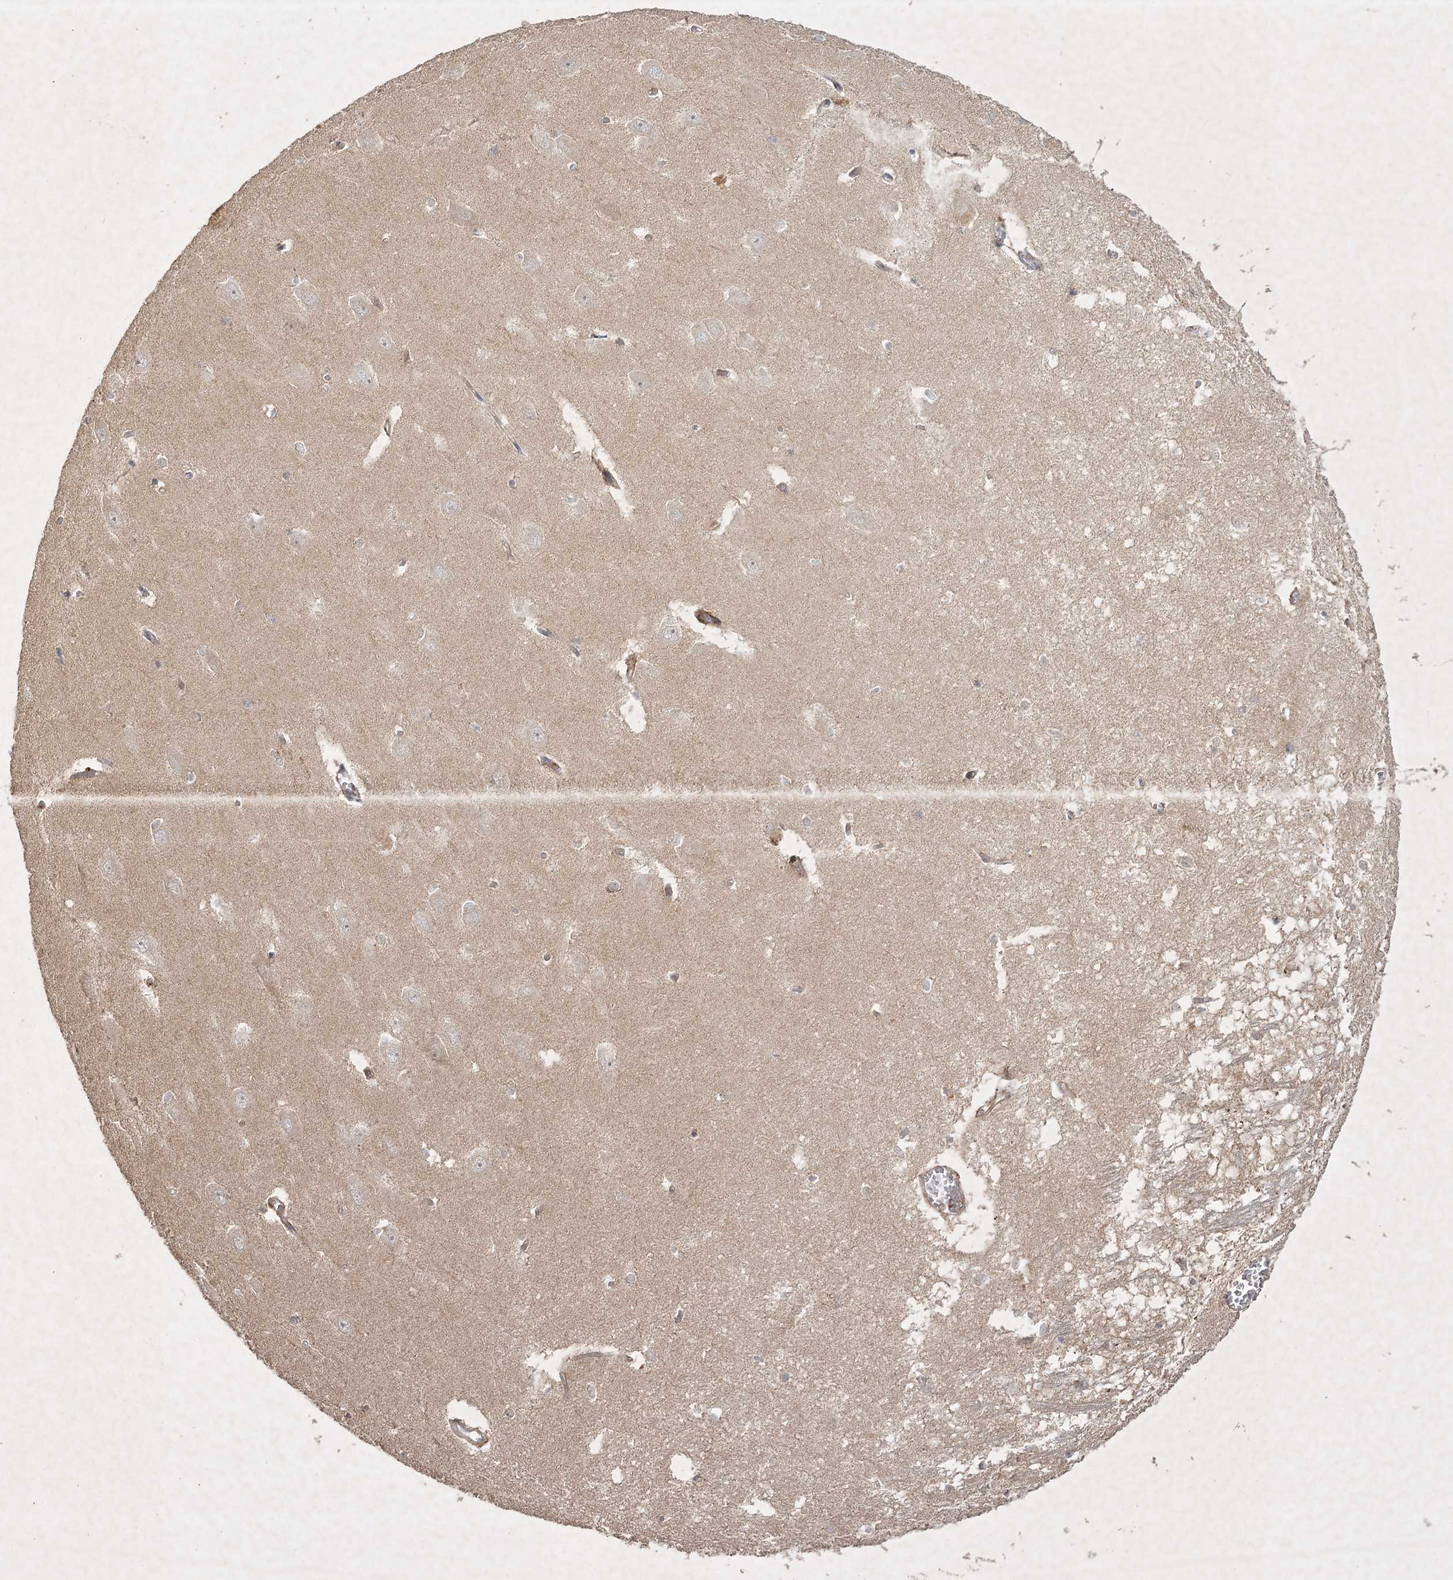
{"staining": {"intensity": "negative", "quantity": "none", "location": "none"}, "tissue": "hippocampus", "cell_type": "Glial cells", "image_type": "normal", "snomed": [{"axis": "morphology", "description": "Normal tissue, NOS"}, {"axis": "topography", "description": "Hippocampus"}], "caption": "The photomicrograph demonstrates no staining of glial cells in benign hippocampus. Nuclei are stained in blue.", "gene": "KBTBD4", "patient": {"sex": "male", "age": 70}}